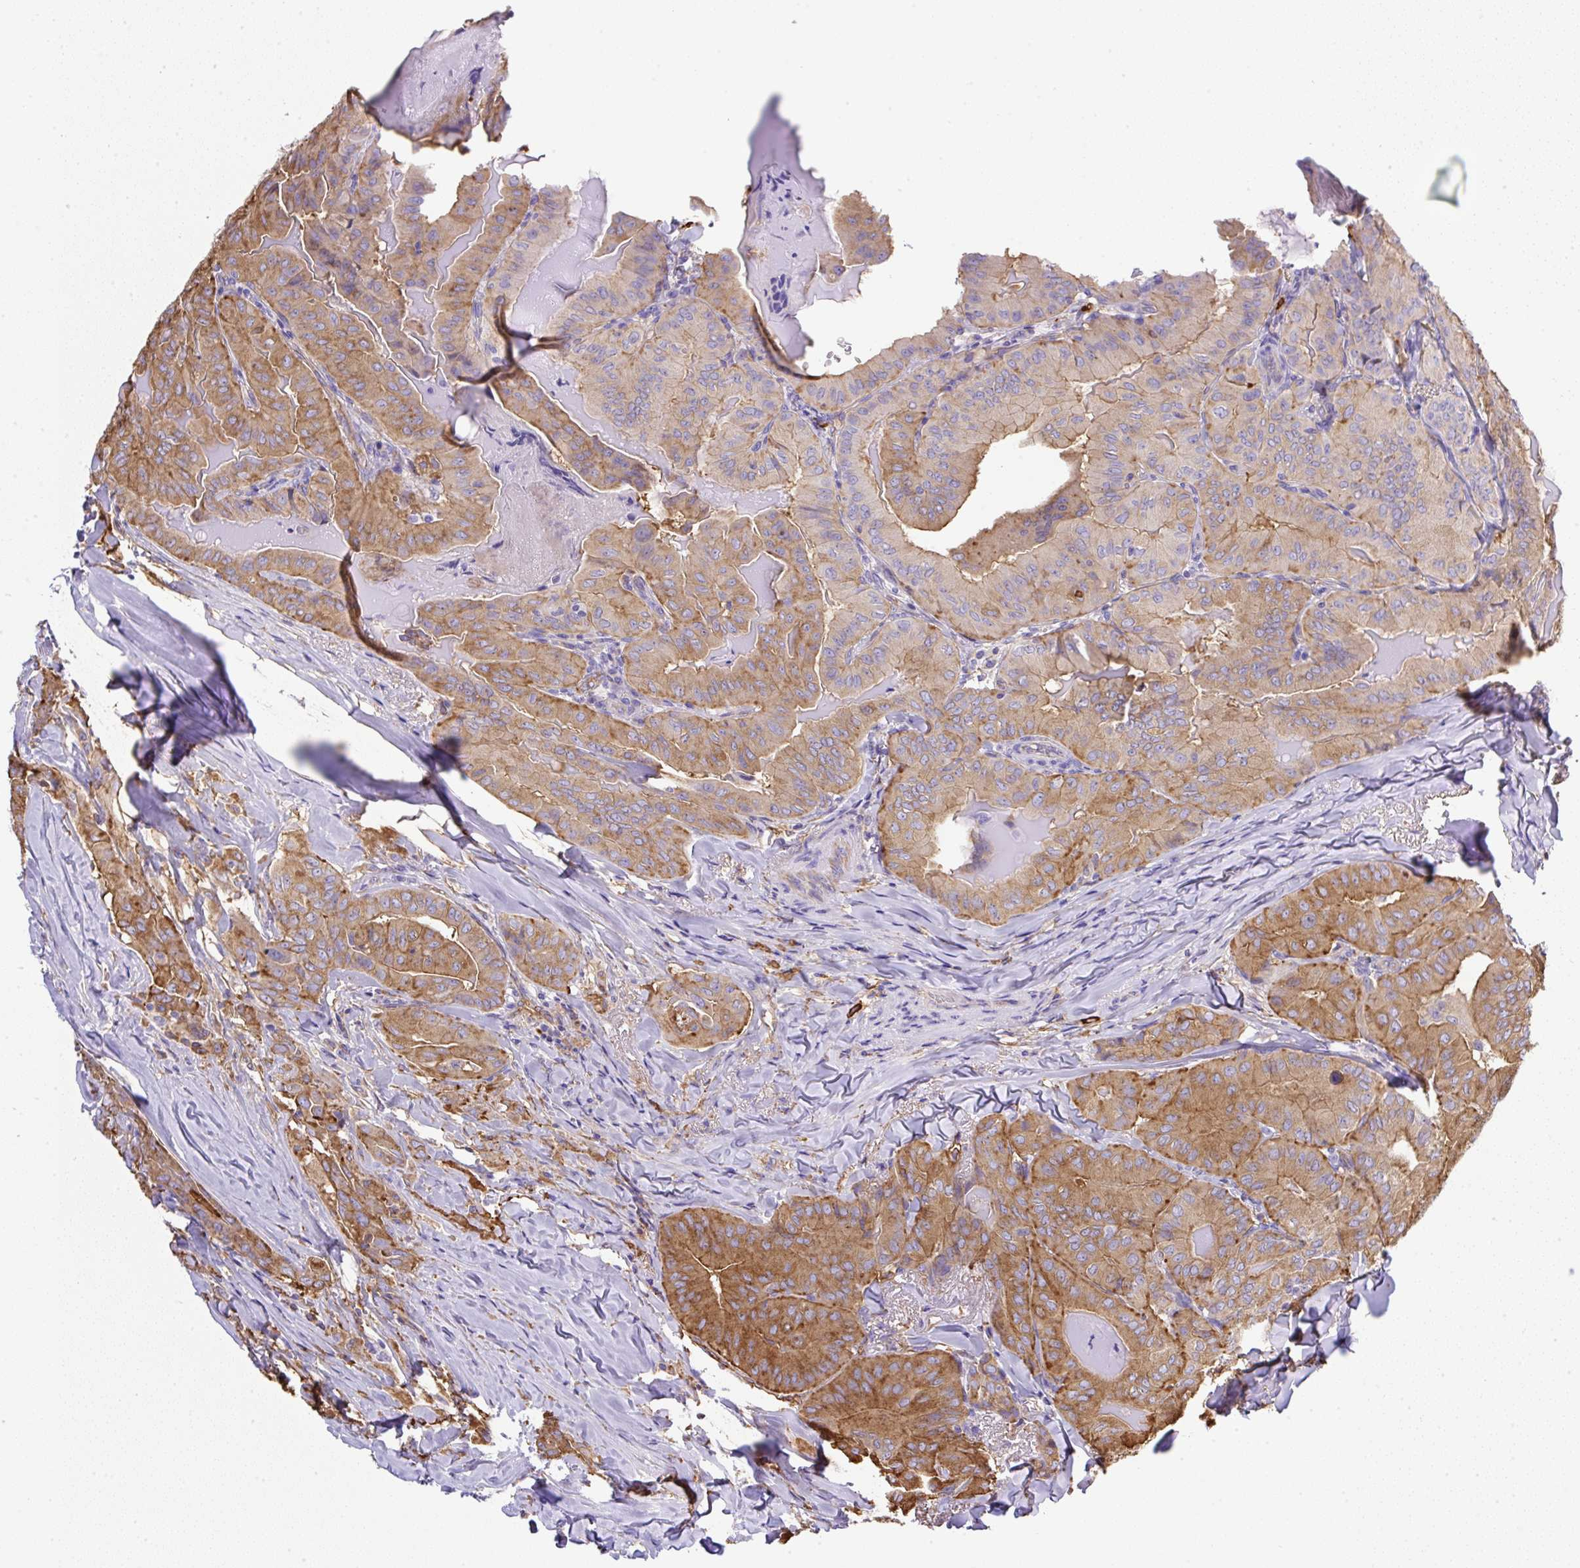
{"staining": {"intensity": "moderate", "quantity": "25%-75%", "location": "cytoplasmic/membranous"}, "tissue": "thyroid cancer", "cell_type": "Tumor cells", "image_type": "cancer", "snomed": [{"axis": "morphology", "description": "Papillary adenocarcinoma, NOS"}, {"axis": "topography", "description": "Thyroid gland"}], "caption": "Immunohistochemical staining of thyroid cancer exhibits medium levels of moderate cytoplasmic/membranous staining in approximately 25%-75% of tumor cells.", "gene": "MAGEB5", "patient": {"sex": "female", "age": 68}}